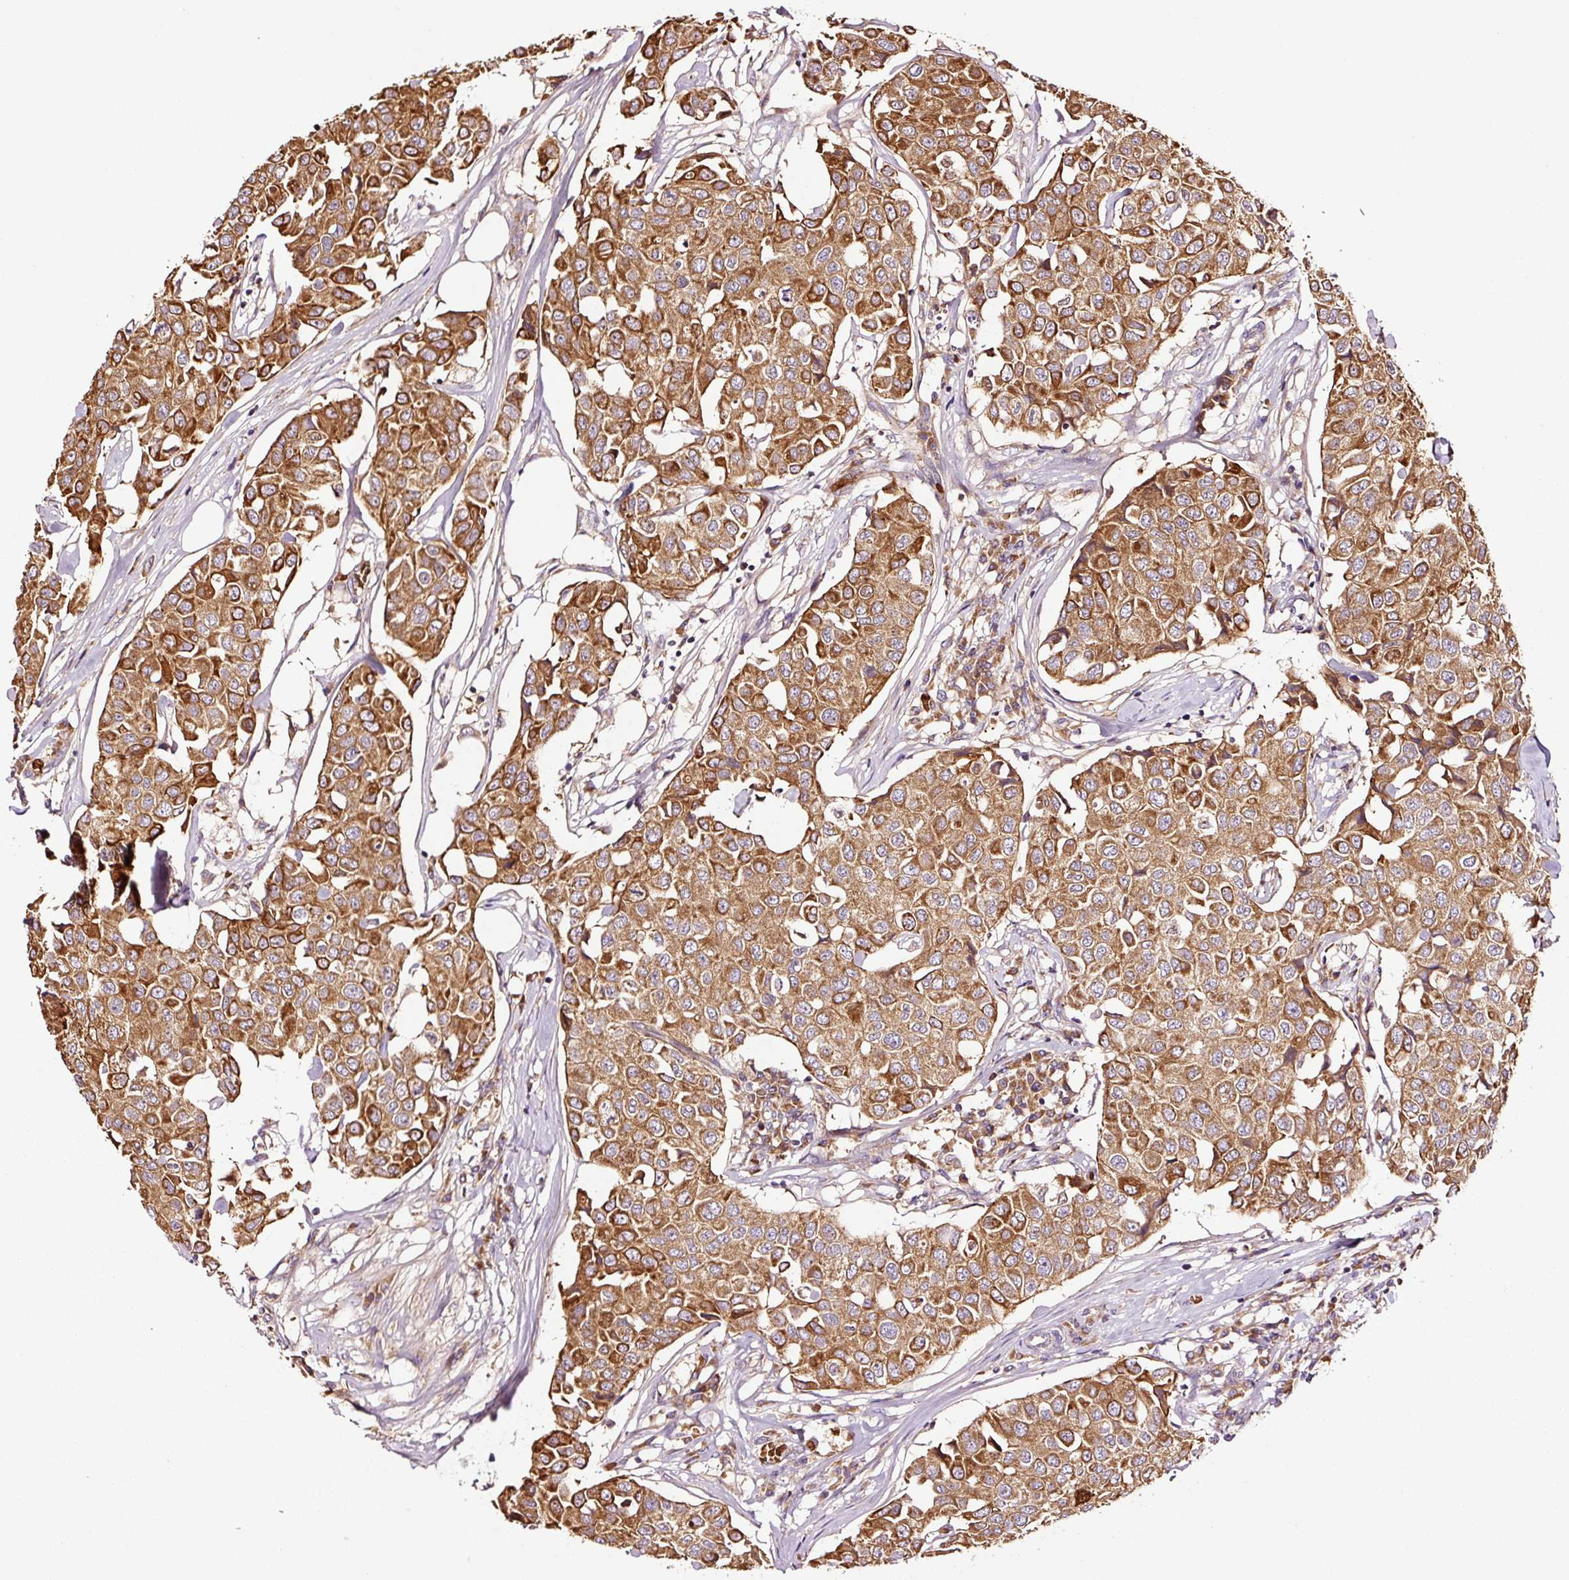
{"staining": {"intensity": "strong", "quantity": ">75%", "location": "cytoplasmic/membranous"}, "tissue": "breast cancer", "cell_type": "Tumor cells", "image_type": "cancer", "snomed": [{"axis": "morphology", "description": "Duct carcinoma"}, {"axis": "topography", "description": "Breast"}], "caption": "Immunohistochemistry micrograph of neoplastic tissue: invasive ductal carcinoma (breast) stained using immunohistochemistry demonstrates high levels of strong protein expression localized specifically in the cytoplasmic/membranous of tumor cells, appearing as a cytoplasmic/membranous brown color.", "gene": "PGLYRP2", "patient": {"sex": "female", "age": 80}}